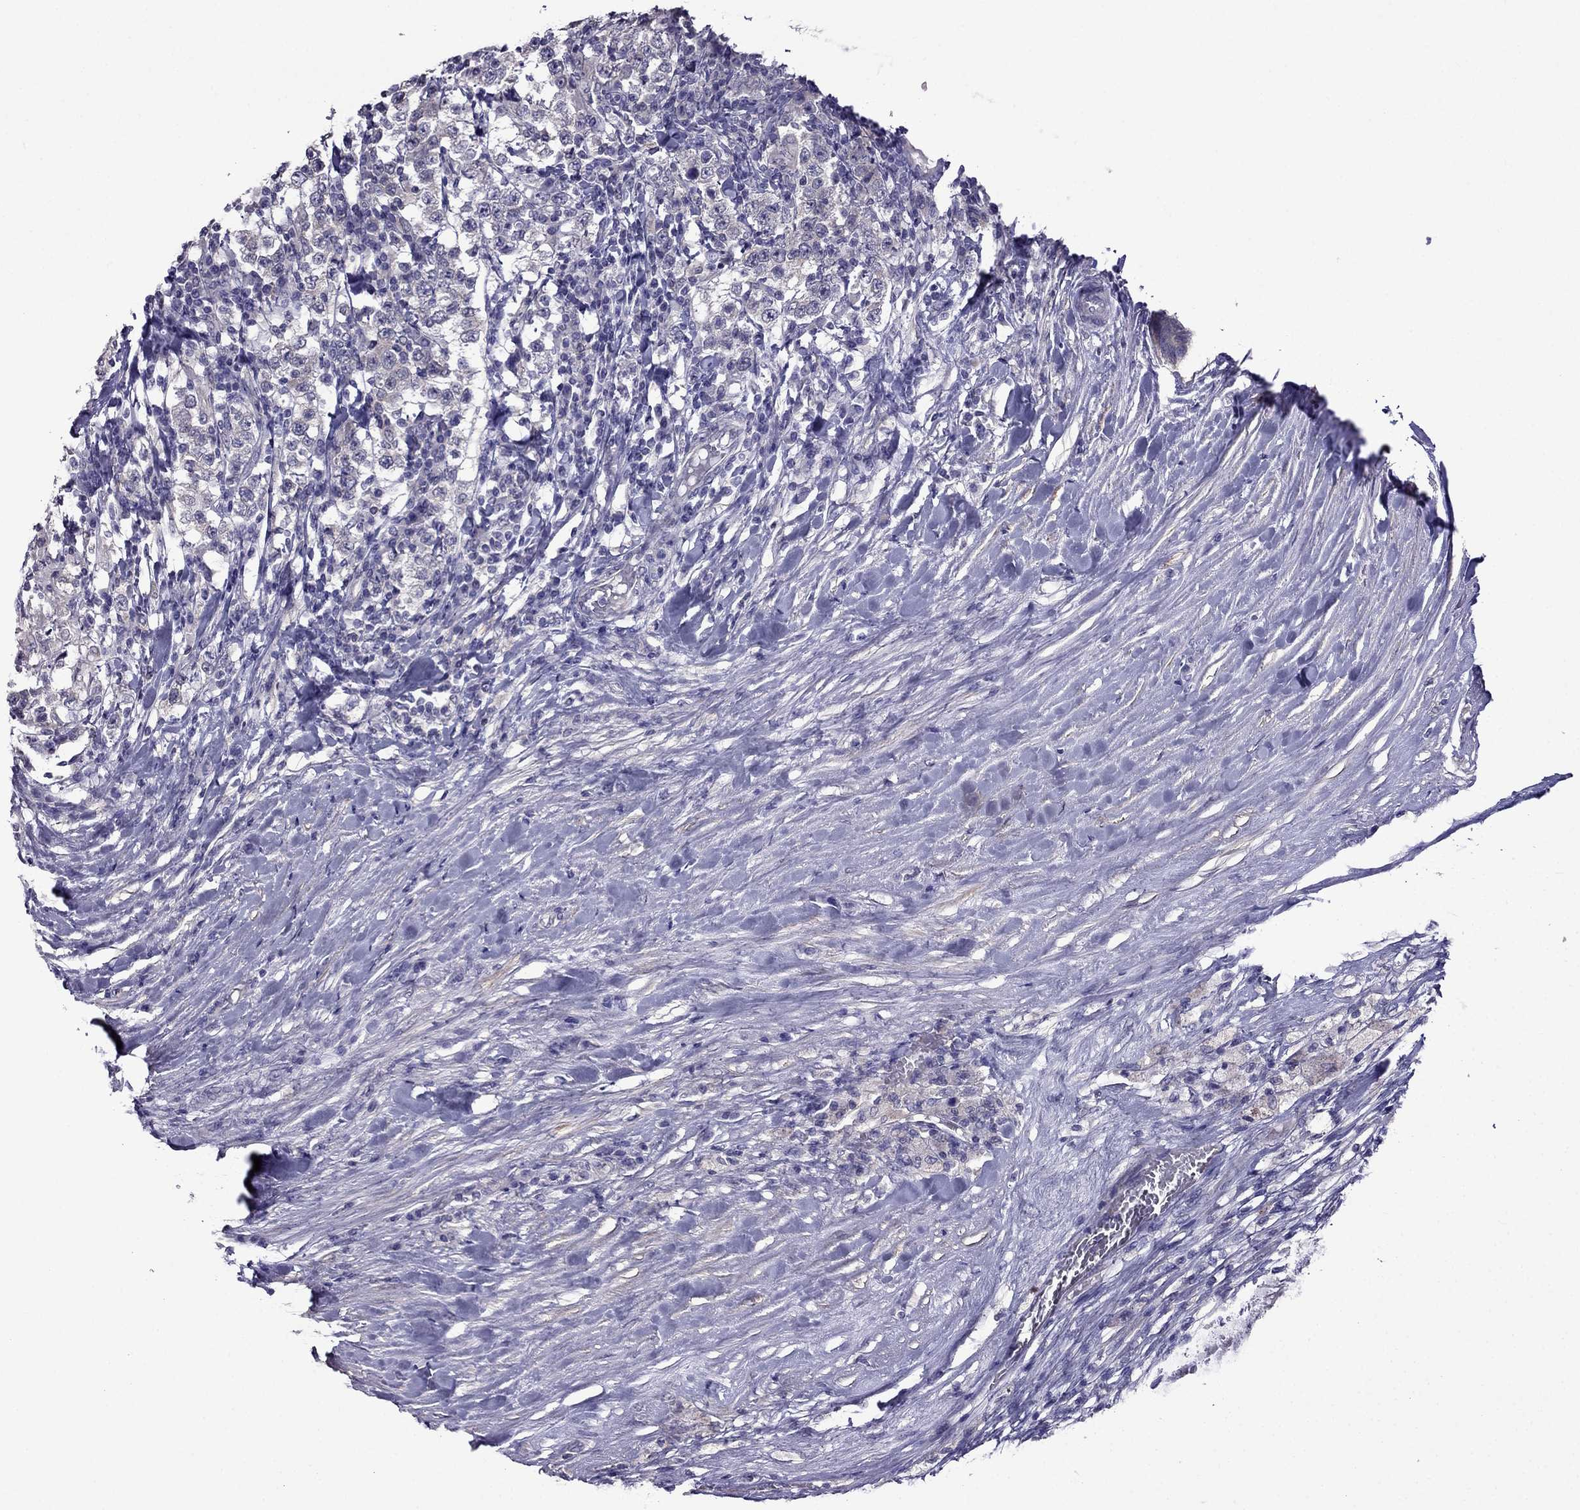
{"staining": {"intensity": "negative", "quantity": "none", "location": "none"}, "tissue": "testis cancer", "cell_type": "Tumor cells", "image_type": "cancer", "snomed": [{"axis": "morphology", "description": "Seminoma, NOS"}, {"axis": "morphology", "description": "Carcinoma, Embryonal, NOS"}, {"axis": "topography", "description": "Testis"}], "caption": "The image reveals no significant expression in tumor cells of testis cancer (seminoma).", "gene": "SCNN1D", "patient": {"sex": "male", "age": 41}}